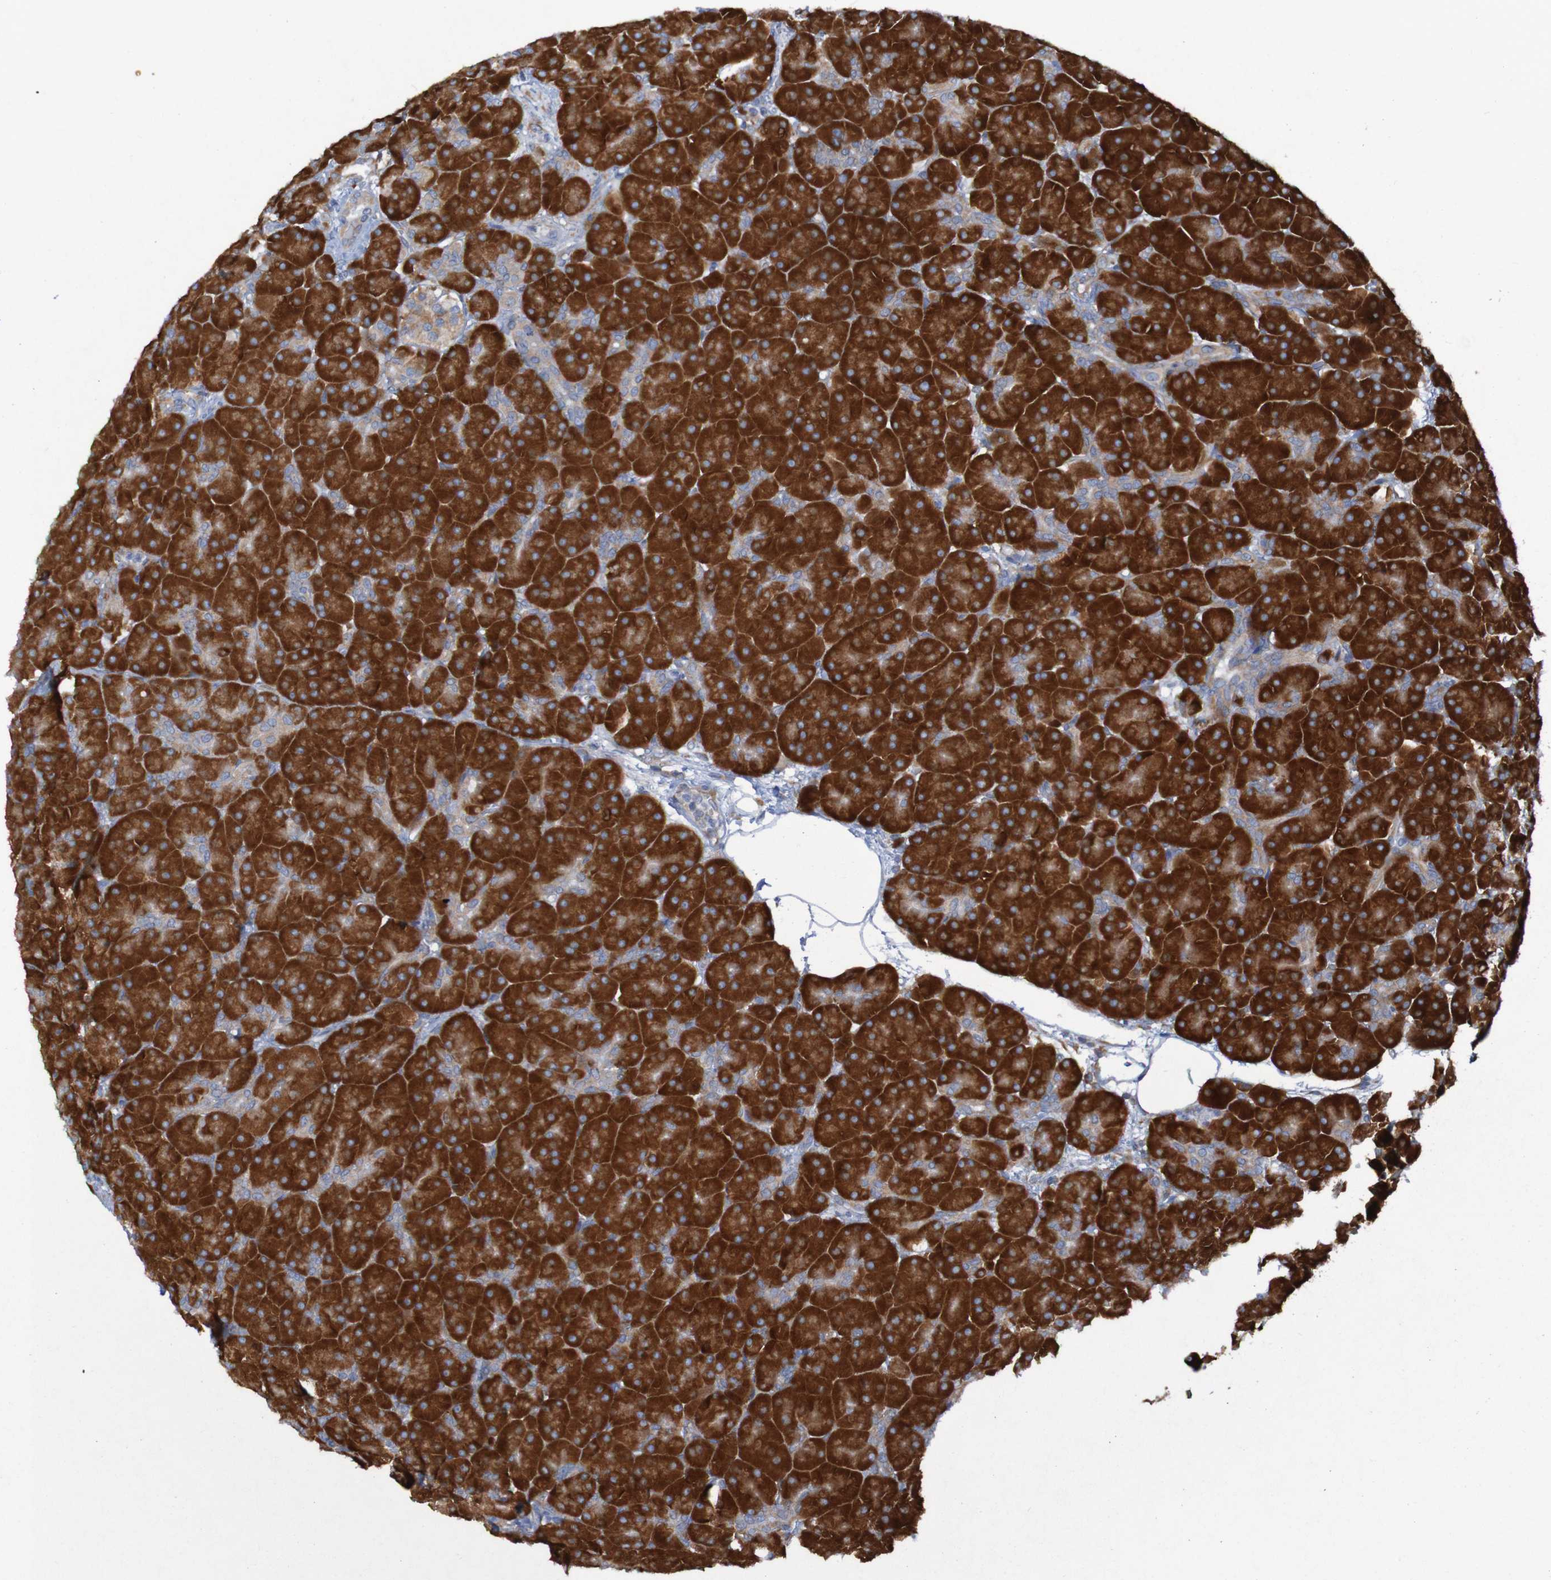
{"staining": {"intensity": "strong", "quantity": ">75%", "location": "cytoplasmic/membranous"}, "tissue": "pancreas", "cell_type": "Exocrine glandular cells", "image_type": "normal", "snomed": [{"axis": "morphology", "description": "Normal tissue, NOS"}, {"axis": "topography", "description": "Pancreas"}], "caption": "Immunohistochemical staining of unremarkable pancreas reveals strong cytoplasmic/membranous protein expression in approximately >75% of exocrine glandular cells.", "gene": "RPL10L", "patient": {"sex": "male", "age": 66}}